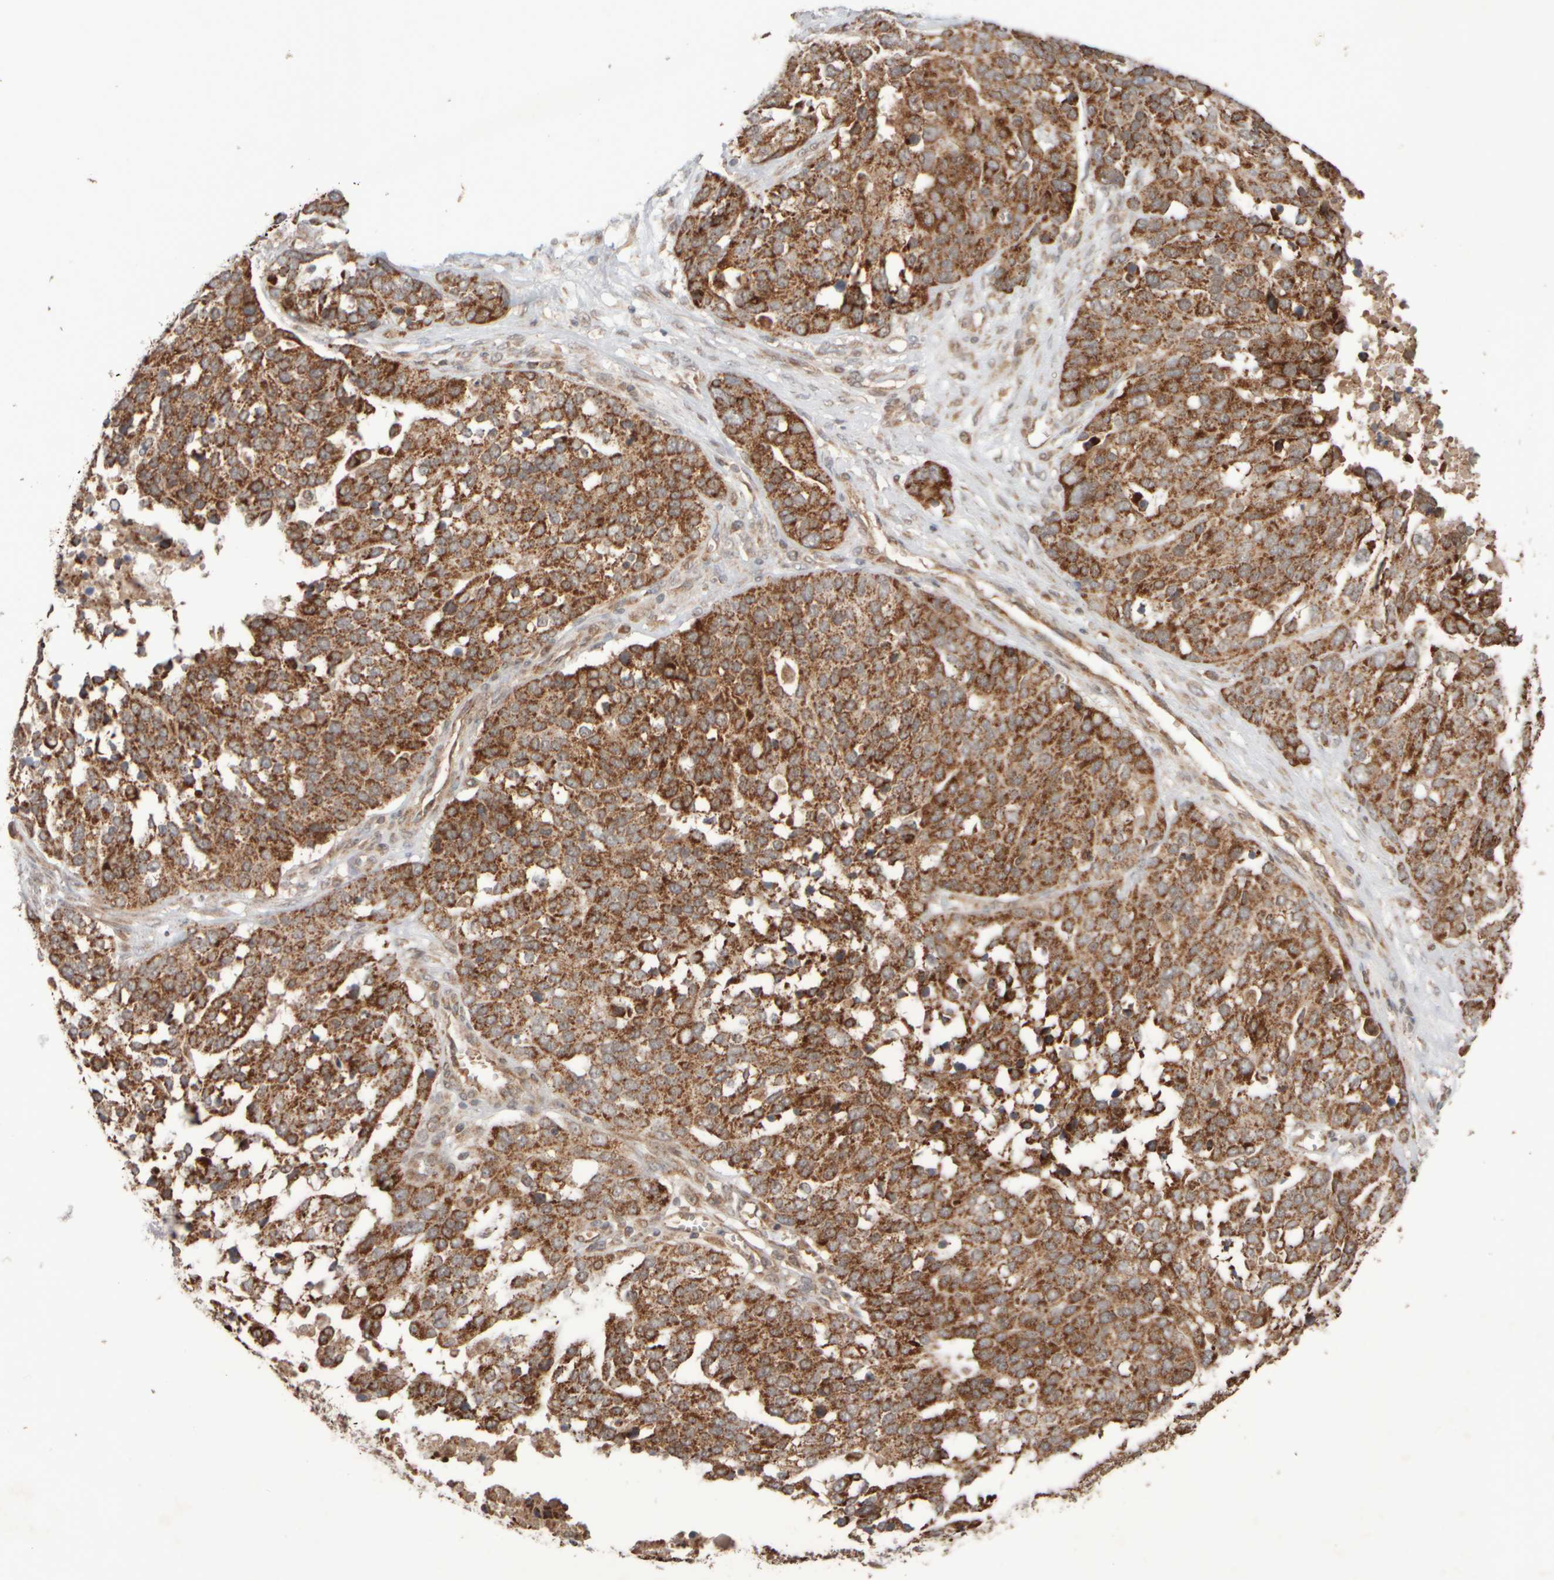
{"staining": {"intensity": "strong", "quantity": ">75%", "location": "cytoplasmic/membranous"}, "tissue": "ovarian cancer", "cell_type": "Tumor cells", "image_type": "cancer", "snomed": [{"axis": "morphology", "description": "Cystadenocarcinoma, serous, NOS"}, {"axis": "topography", "description": "Ovary"}], "caption": "Human serous cystadenocarcinoma (ovarian) stained for a protein (brown) shows strong cytoplasmic/membranous positive expression in approximately >75% of tumor cells.", "gene": "EIF2B3", "patient": {"sex": "female", "age": 44}}